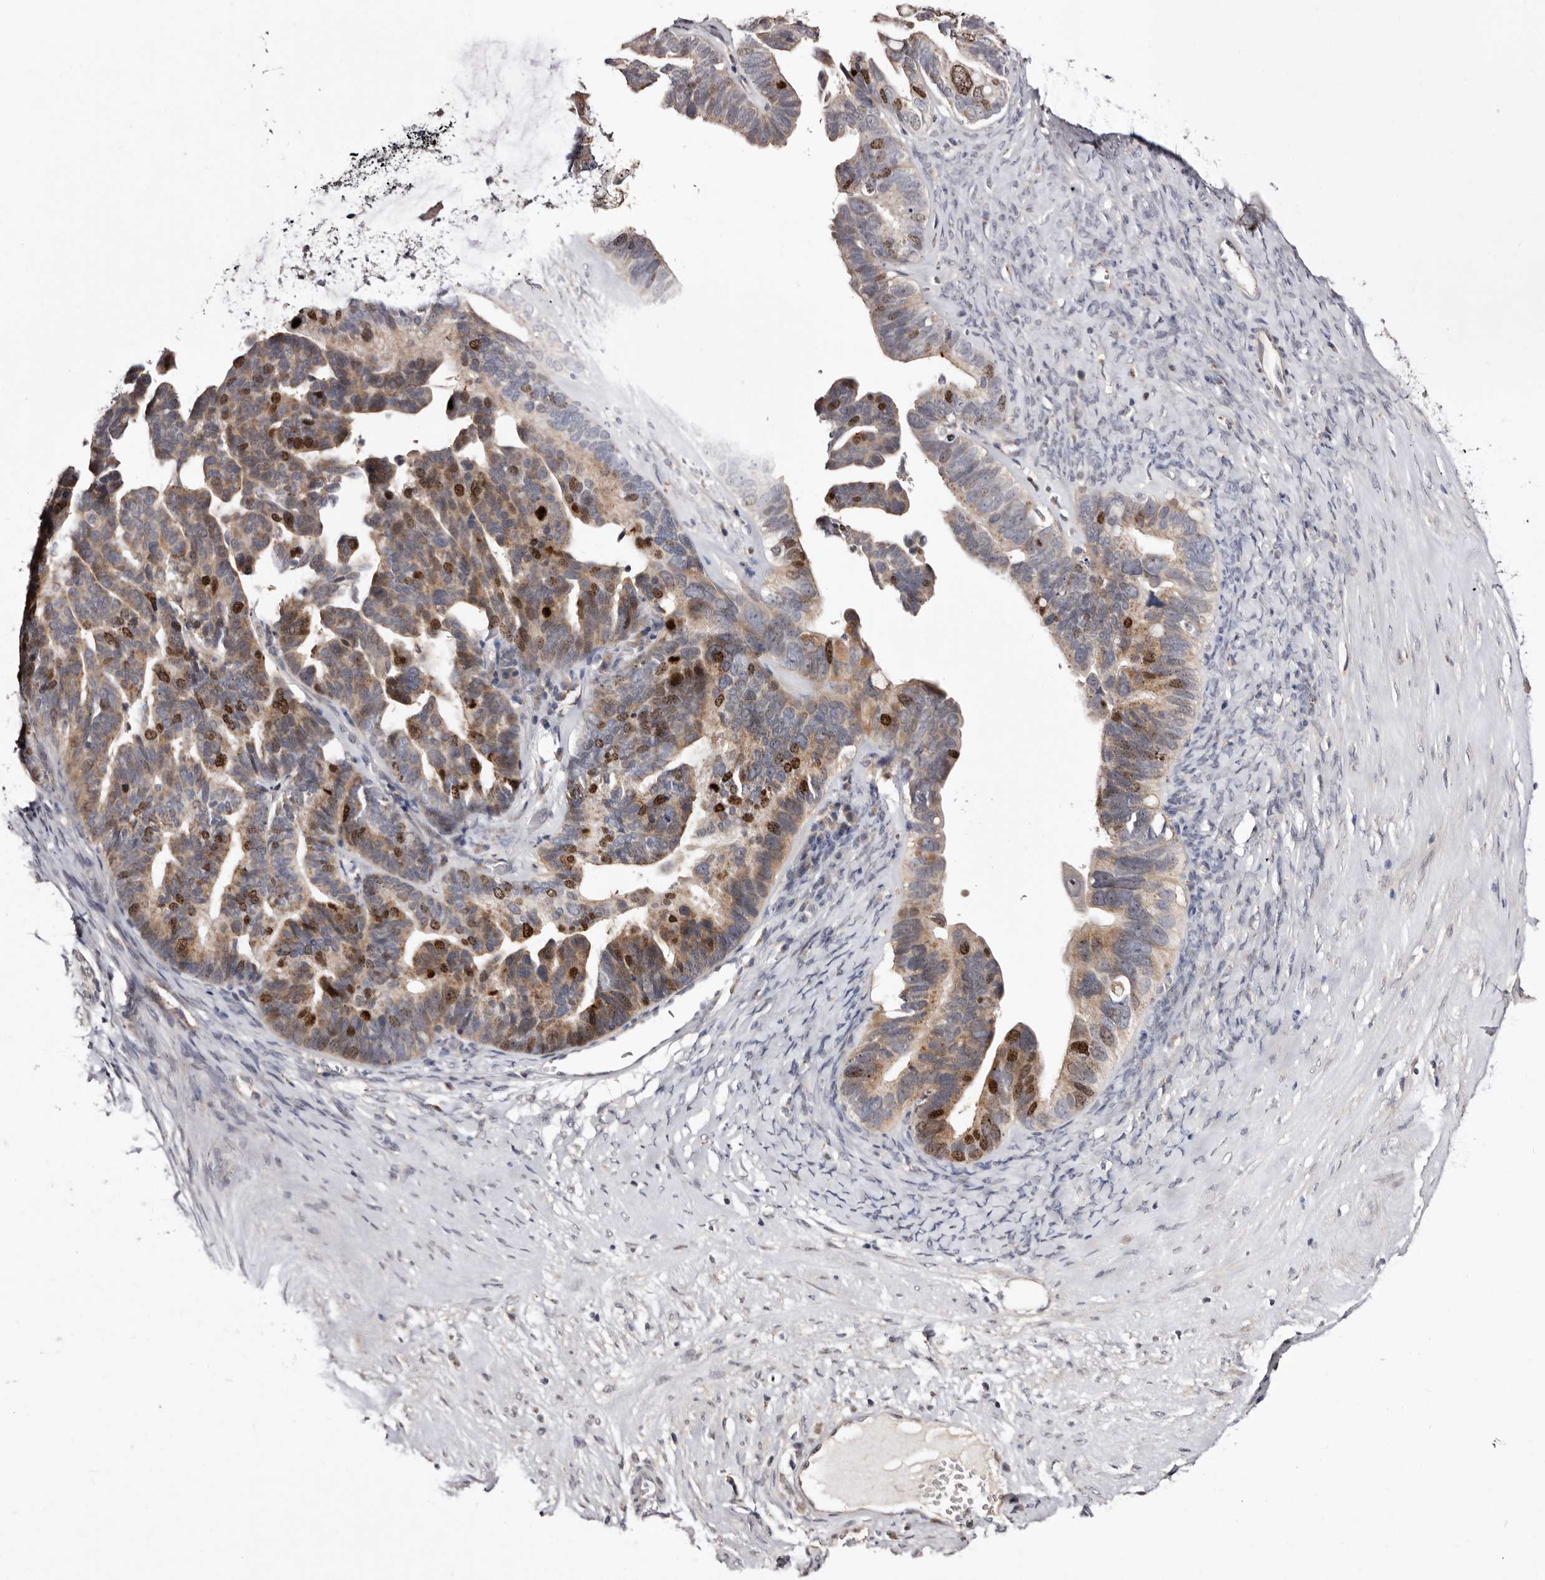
{"staining": {"intensity": "moderate", "quantity": ">75%", "location": "cytoplasmic/membranous,nuclear"}, "tissue": "ovarian cancer", "cell_type": "Tumor cells", "image_type": "cancer", "snomed": [{"axis": "morphology", "description": "Cystadenocarcinoma, serous, NOS"}, {"axis": "topography", "description": "Ovary"}], "caption": "Protein expression analysis of human ovarian cancer reveals moderate cytoplasmic/membranous and nuclear positivity in about >75% of tumor cells.", "gene": "CDCA8", "patient": {"sex": "female", "age": 56}}